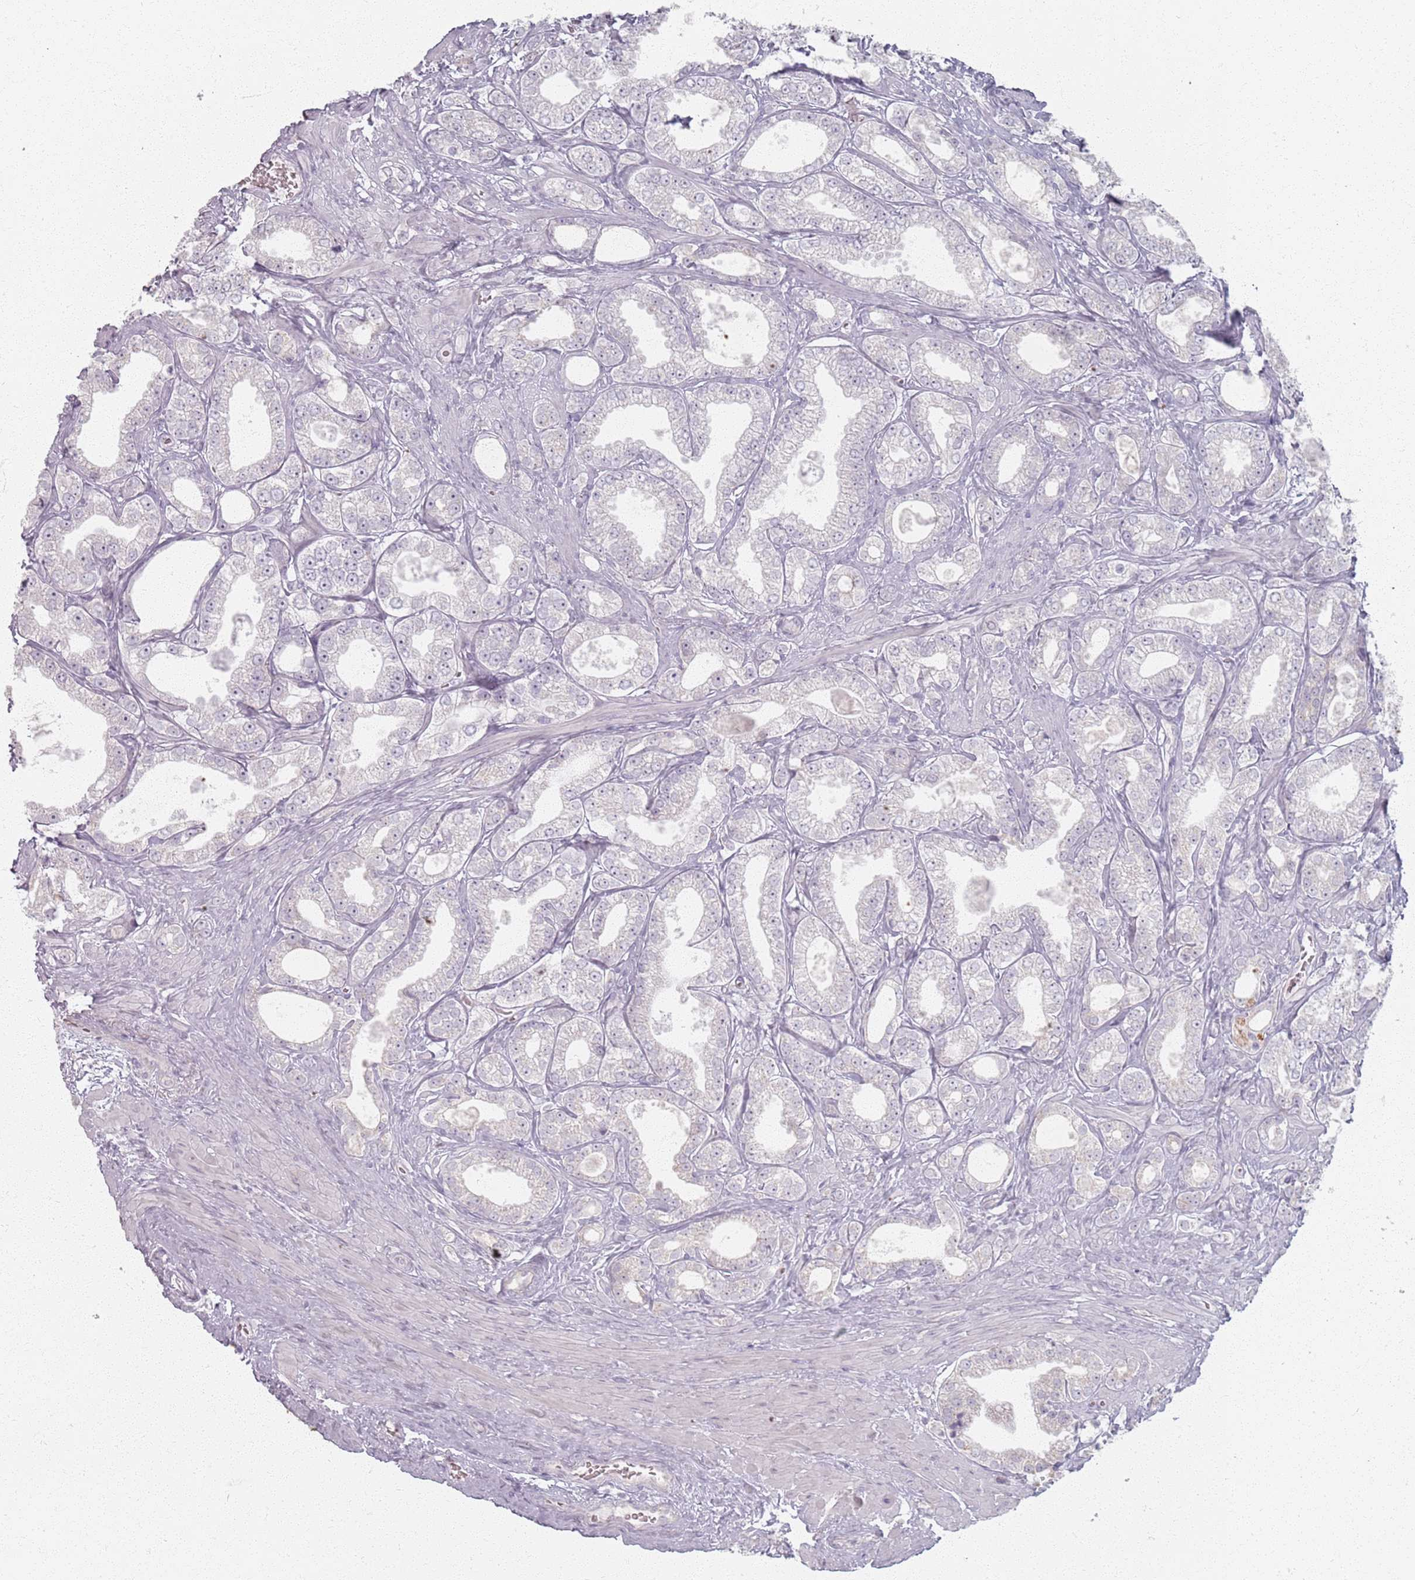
{"staining": {"intensity": "negative", "quantity": "none", "location": "none"}, "tissue": "prostate cancer", "cell_type": "Tumor cells", "image_type": "cancer", "snomed": [{"axis": "morphology", "description": "Adenocarcinoma, Low grade"}, {"axis": "topography", "description": "Prostate"}], "caption": "IHC image of neoplastic tissue: prostate cancer stained with DAB (3,3'-diaminobenzidine) displays no significant protein expression in tumor cells. The staining was performed using DAB (3,3'-diaminobenzidine) to visualize the protein expression in brown, while the nuclei were stained in blue with hematoxylin (Magnification: 20x).", "gene": "PKD2L2", "patient": {"sex": "male", "age": 63}}